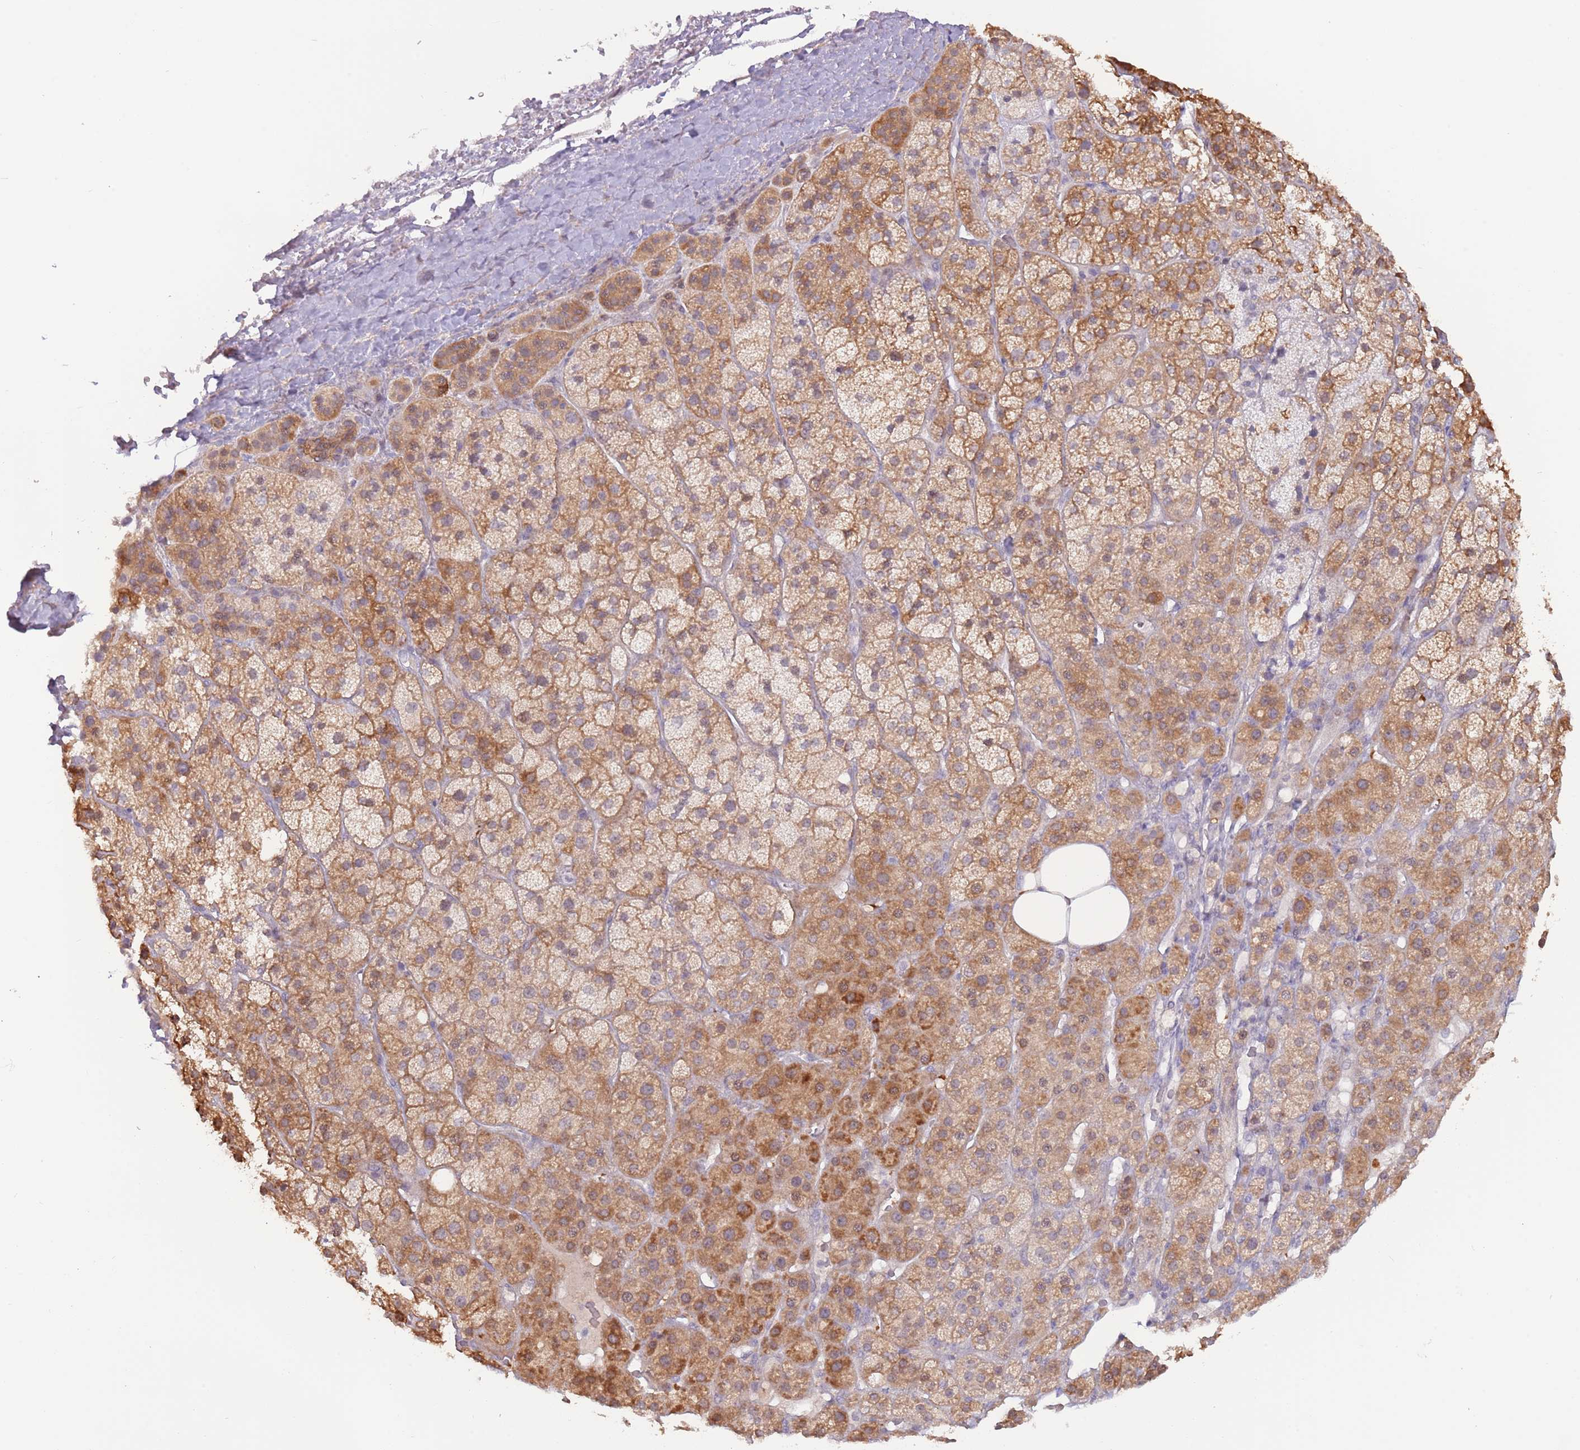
{"staining": {"intensity": "moderate", "quantity": "25%-75%", "location": "cytoplasmic/membranous"}, "tissue": "adrenal gland", "cell_type": "Glandular cells", "image_type": "normal", "snomed": [{"axis": "morphology", "description": "Normal tissue, NOS"}, {"axis": "topography", "description": "Adrenal gland"}], "caption": "Moderate cytoplasmic/membranous positivity for a protein is appreciated in approximately 25%-75% of glandular cells of benign adrenal gland using immunohistochemistry (IHC).", "gene": "LDHD", "patient": {"sex": "female", "age": 70}}